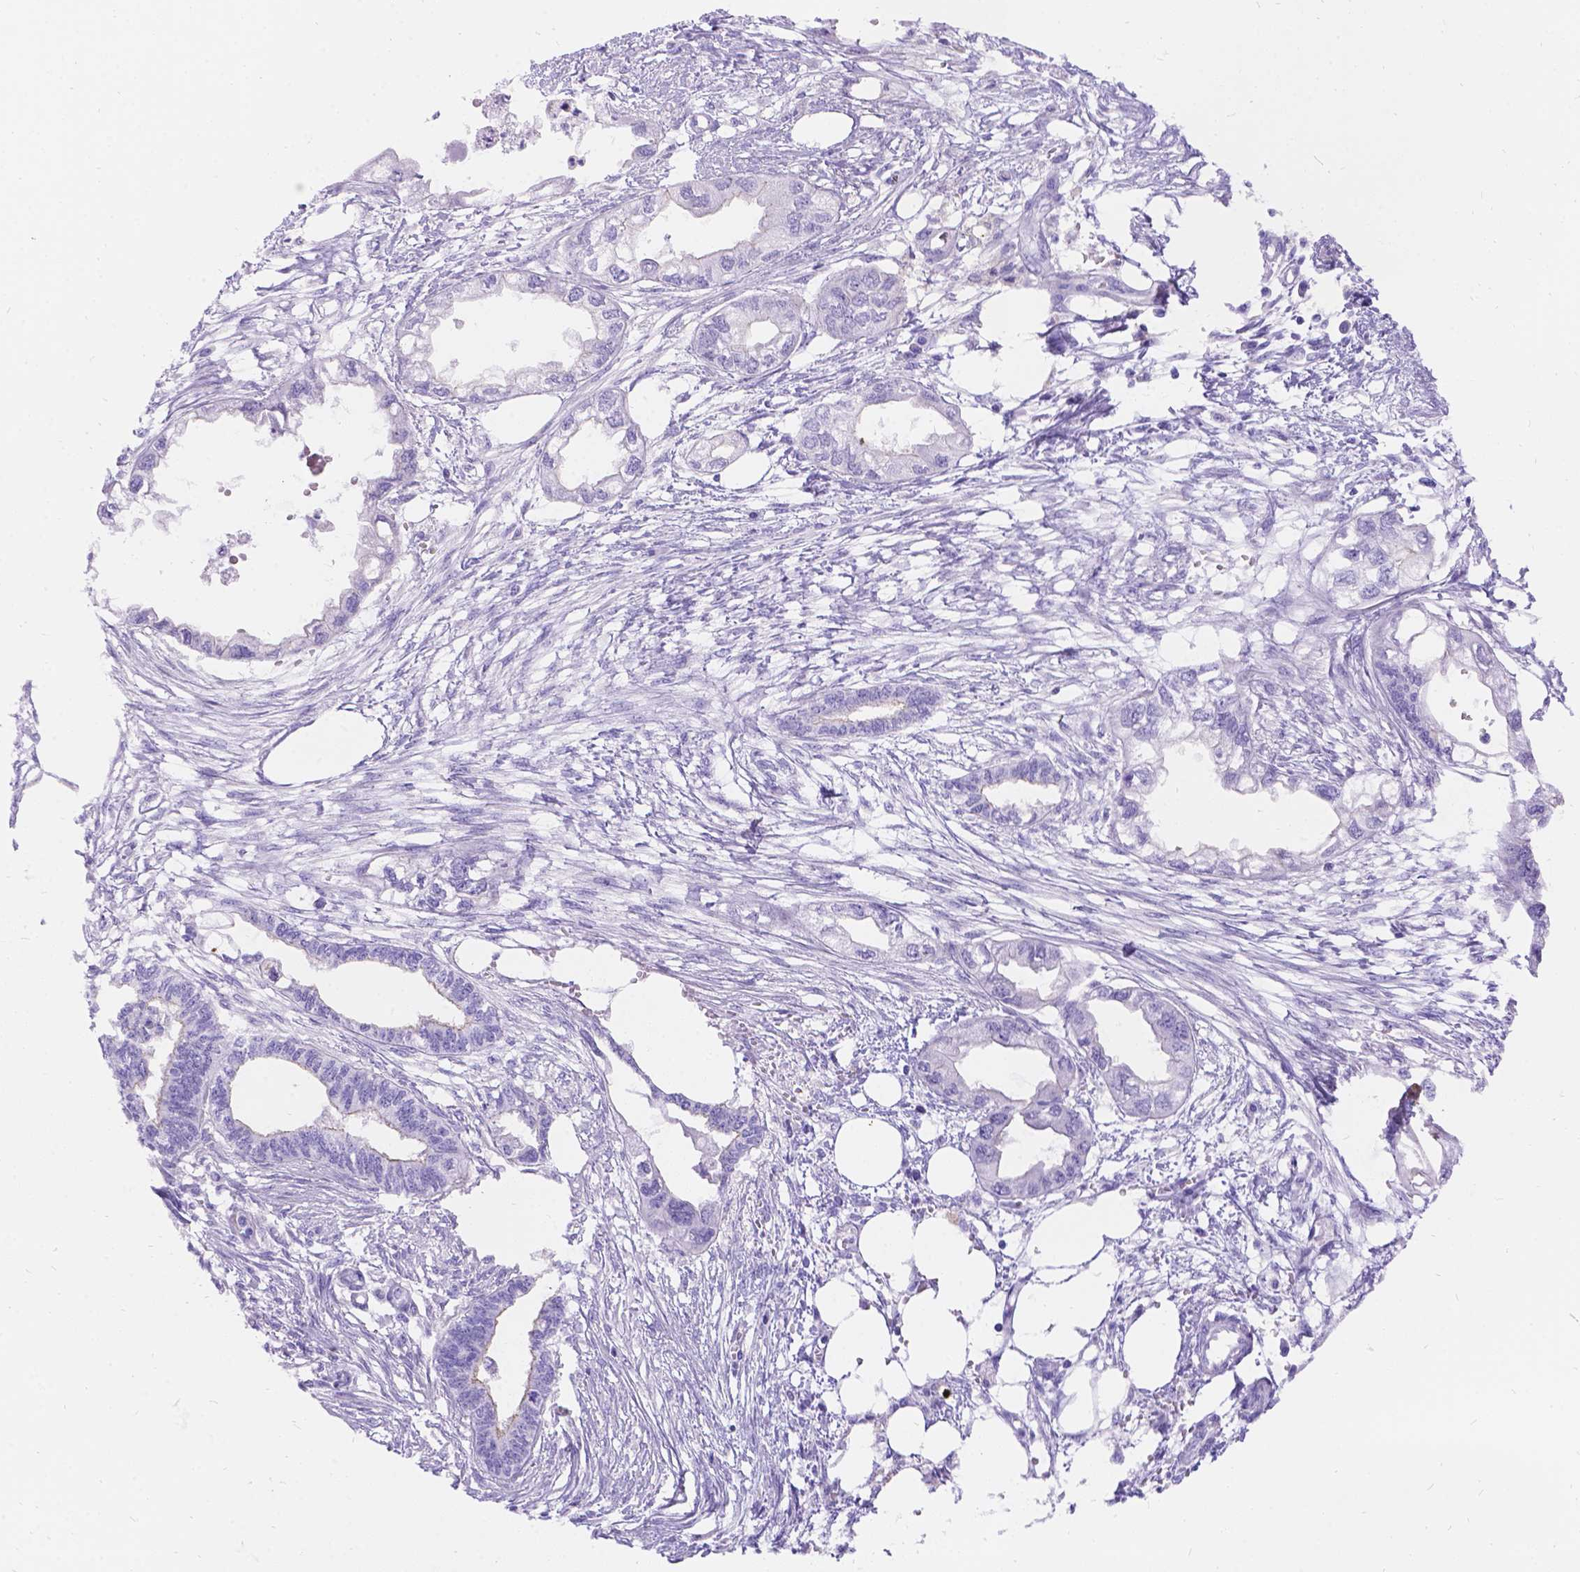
{"staining": {"intensity": "negative", "quantity": "none", "location": "none"}, "tissue": "endometrial cancer", "cell_type": "Tumor cells", "image_type": "cancer", "snomed": [{"axis": "morphology", "description": "Adenocarcinoma, NOS"}, {"axis": "morphology", "description": "Adenocarcinoma, metastatic, NOS"}, {"axis": "topography", "description": "Adipose tissue"}, {"axis": "topography", "description": "Endometrium"}], "caption": "A photomicrograph of metastatic adenocarcinoma (endometrial) stained for a protein displays no brown staining in tumor cells.", "gene": "PALS1", "patient": {"sex": "female", "age": 67}}